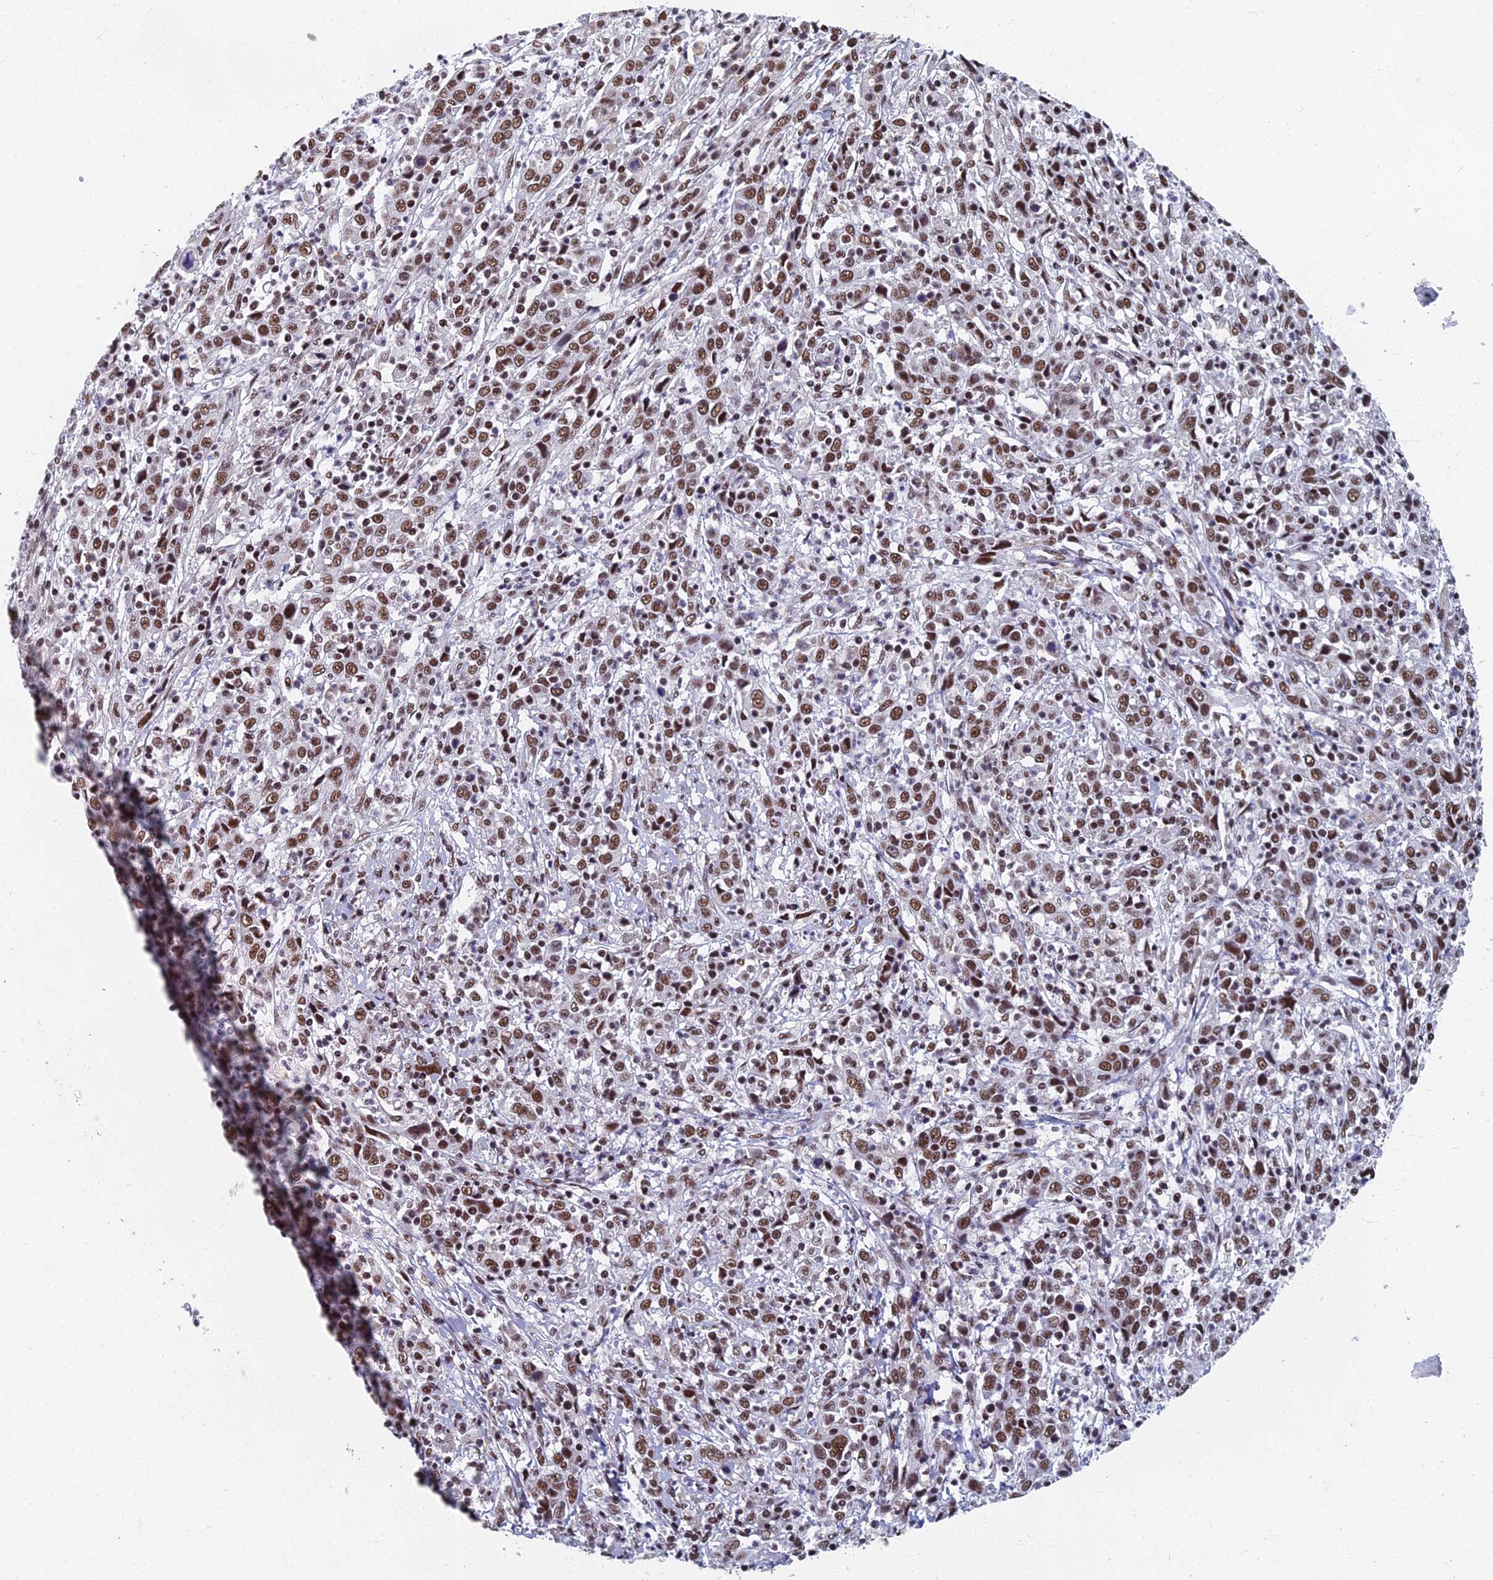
{"staining": {"intensity": "moderate", "quantity": ">75%", "location": "nuclear"}, "tissue": "cervical cancer", "cell_type": "Tumor cells", "image_type": "cancer", "snomed": [{"axis": "morphology", "description": "Squamous cell carcinoma, NOS"}, {"axis": "topography", "description": "Cervix"}], "caption": "An image of human cervical cancer (squamous cell carcinoma) stained for a protein demonstrates moderate nuclear brown staining in tumor cells.", "gene": "TAF13", "patient": {"sex": "female", "age": 46}}